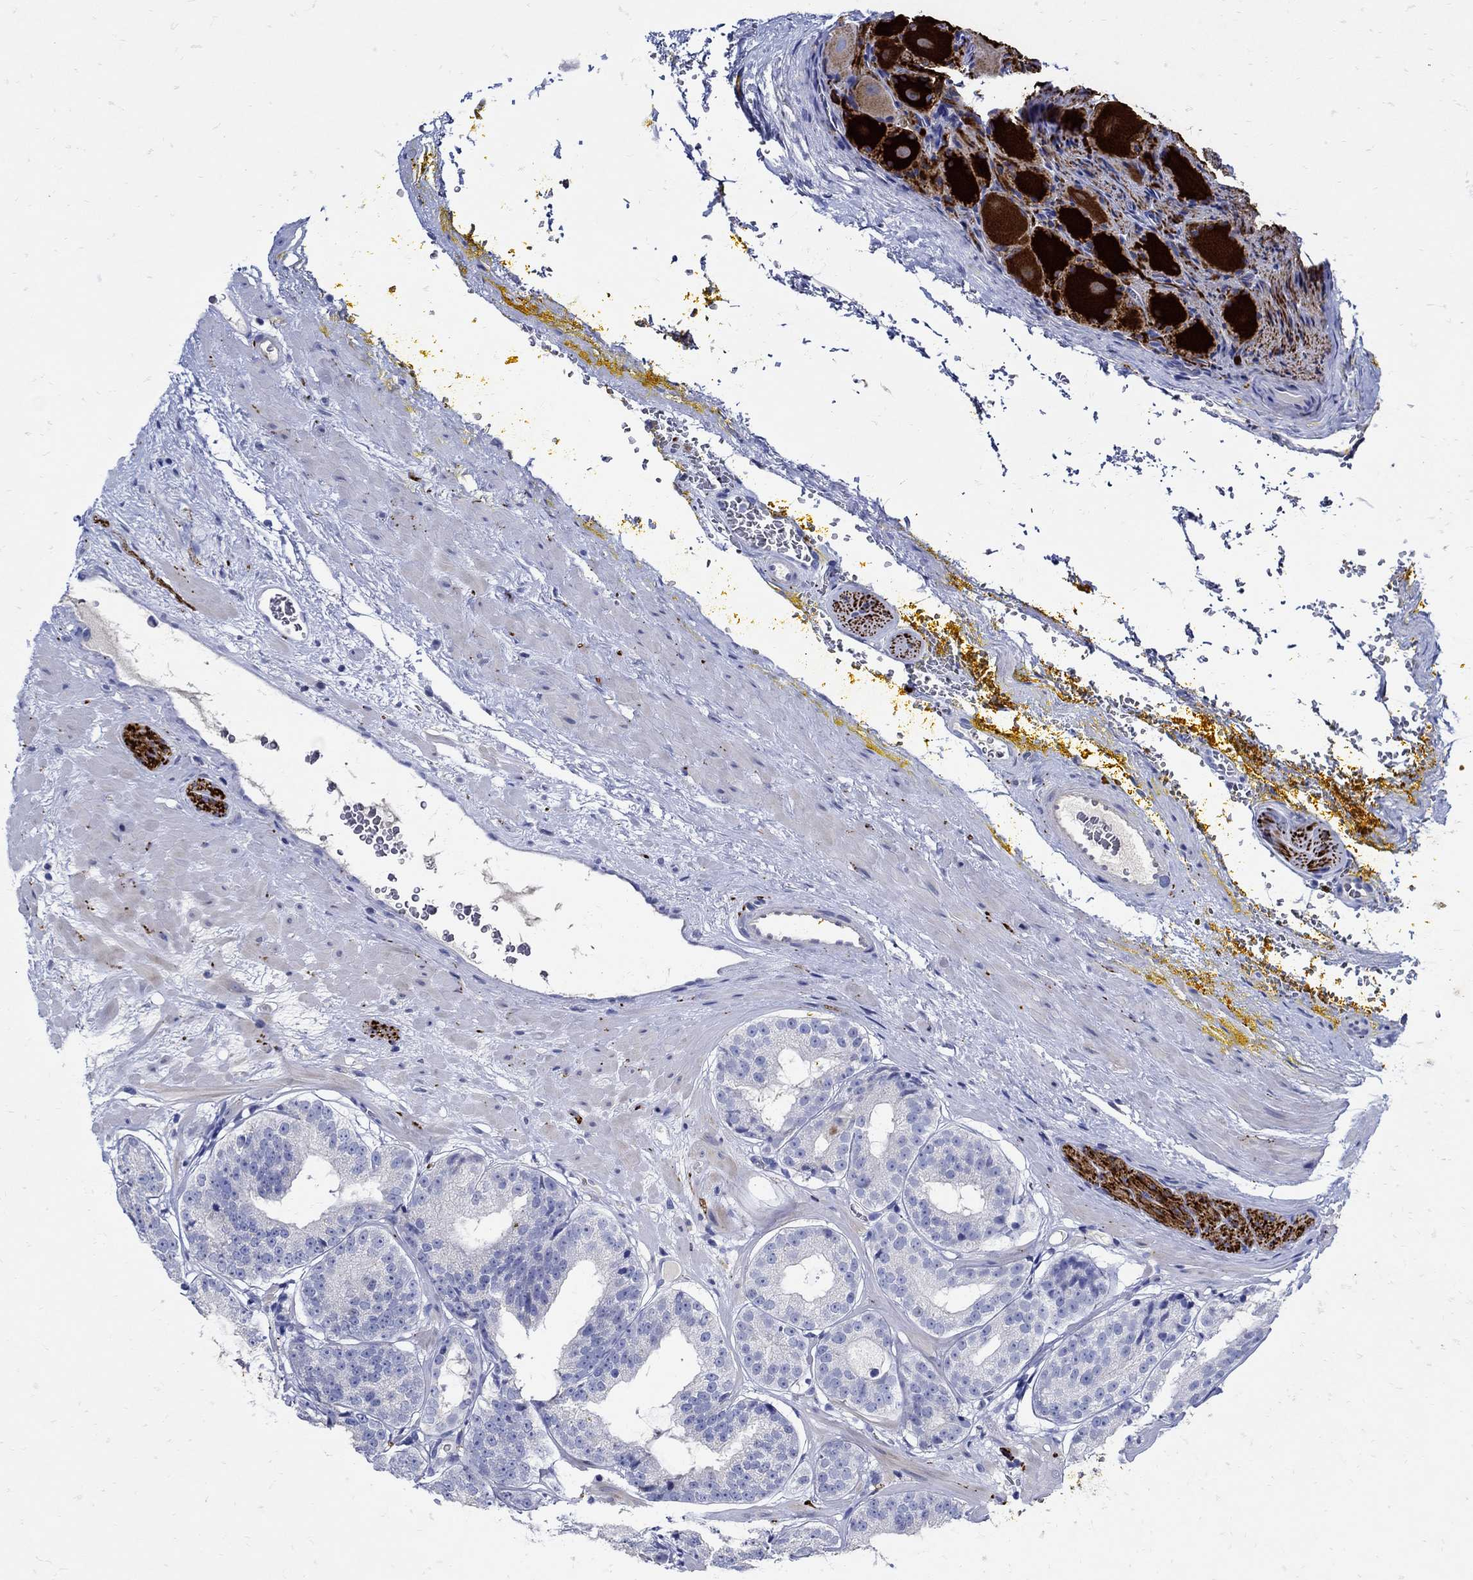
{"staining": {"intensity": "negative", "quantity": "none", "location": "none"}, "tissue": "prostate cancer", "cell_type": "Tumor cells", "image_type": "cancer", "snomed": [{"axis": "morphology", "description": "Adenocarcinoma, Low grade"}, {"axis": "topography", "description": "Prostate"}], "caption": "This is an immunohistochemistry (IHC) histopathology image of human low-grade adenocarcinoma (prostate). There is no positivity in tumor cells.", "gene": "NOS1", "patient": {"sex": "male", "age": 60}}